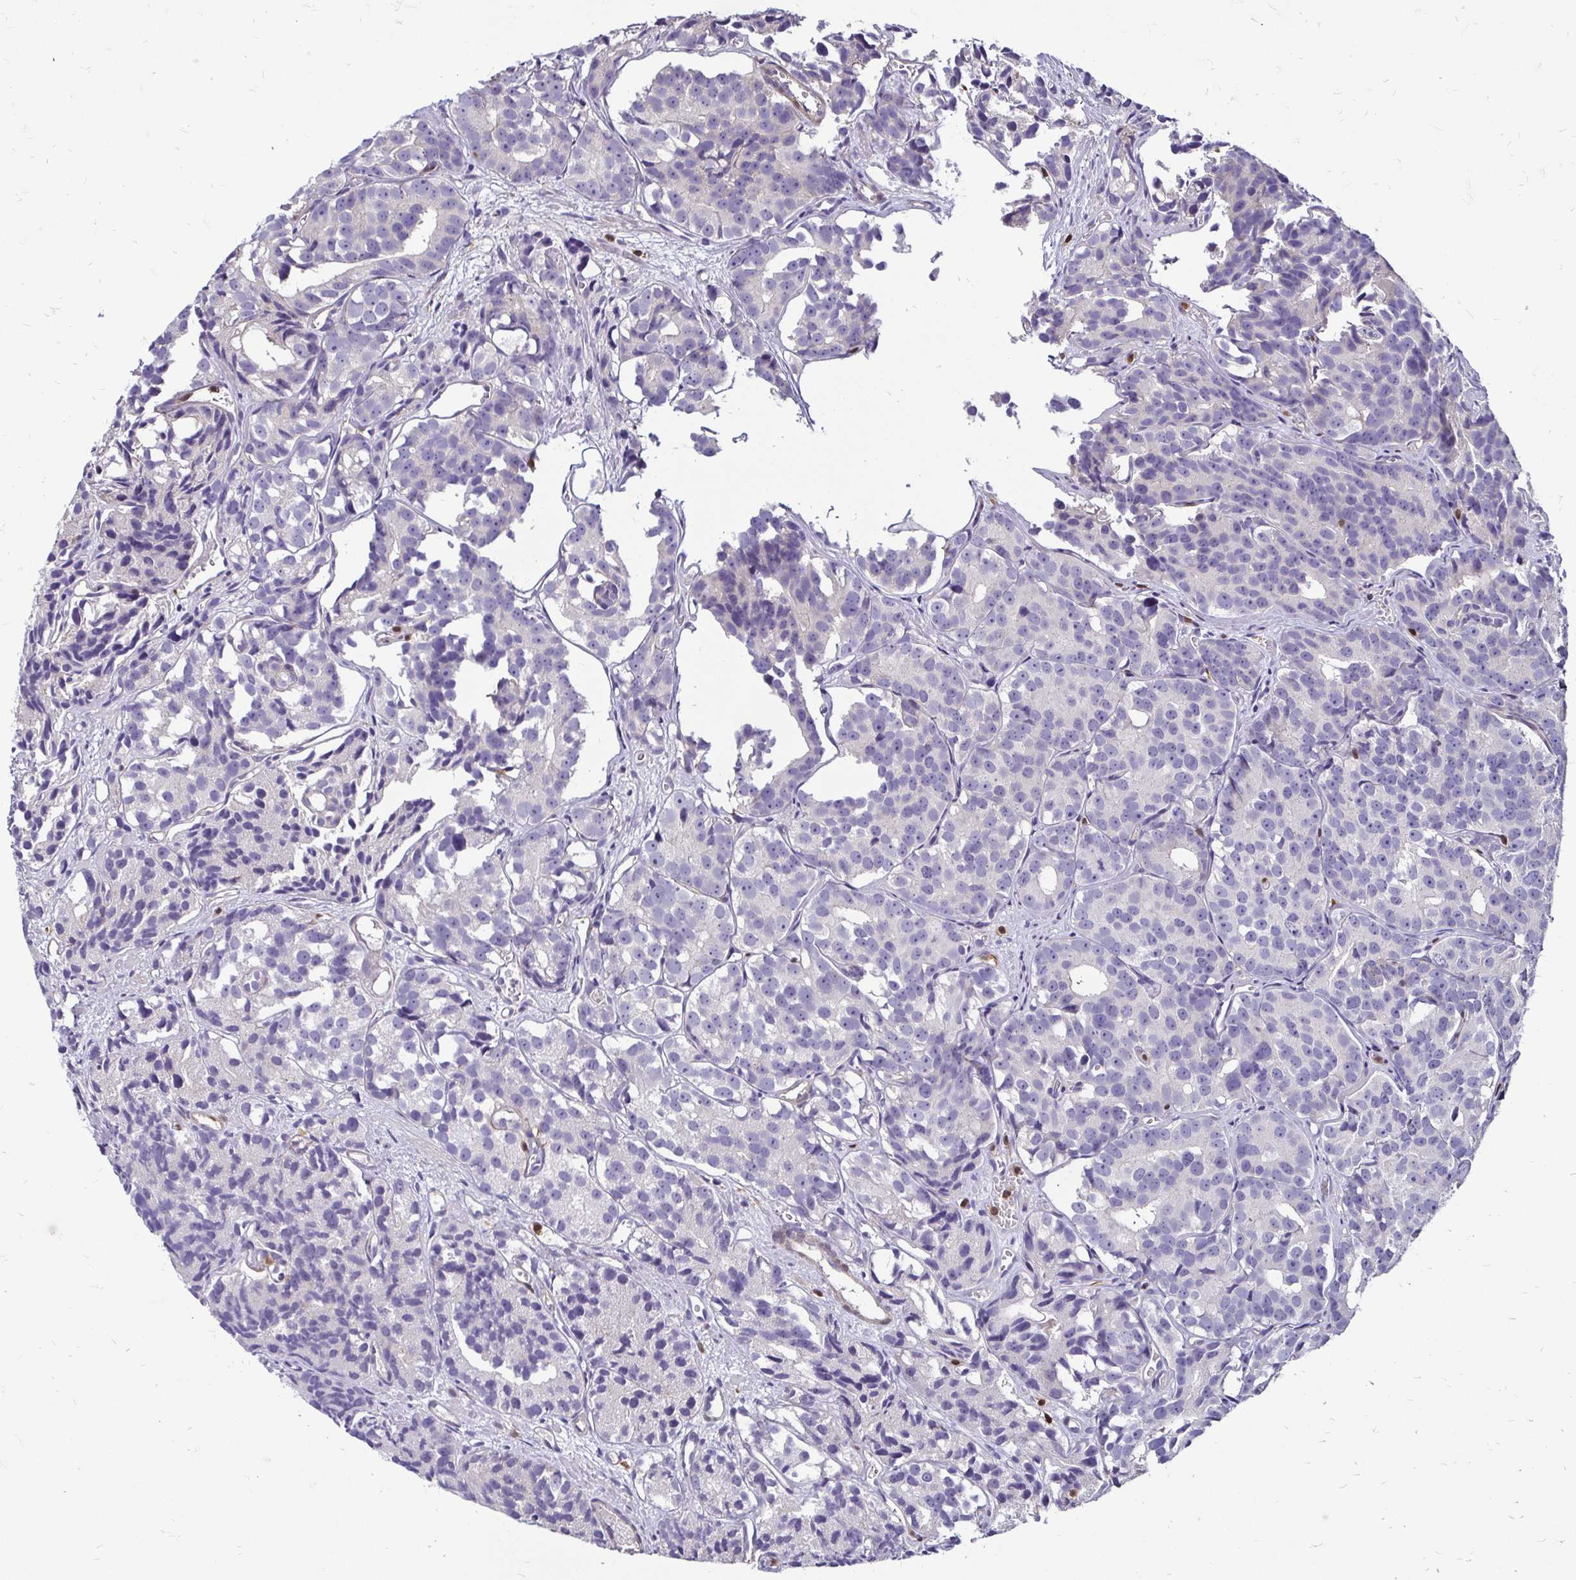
{"staining": {"intensity": "negative", "quantity": "none", "location": "none"}, "tissue": "prostate cancer", "cell_type": "Tumor cells", "image_type": "cancer", "snomed": [{"axis": "morphology", "description": "Adenocarcinoma, High grade"}, {"axis": "topography", "description": "Prostate"}], "caption": "IHC of human prostate cancer (high-grade adenocarcinoma) reveals no expression in tumor cells.", "gene": "ZFP1", "patient": {"sex": "male", "age": 77}}